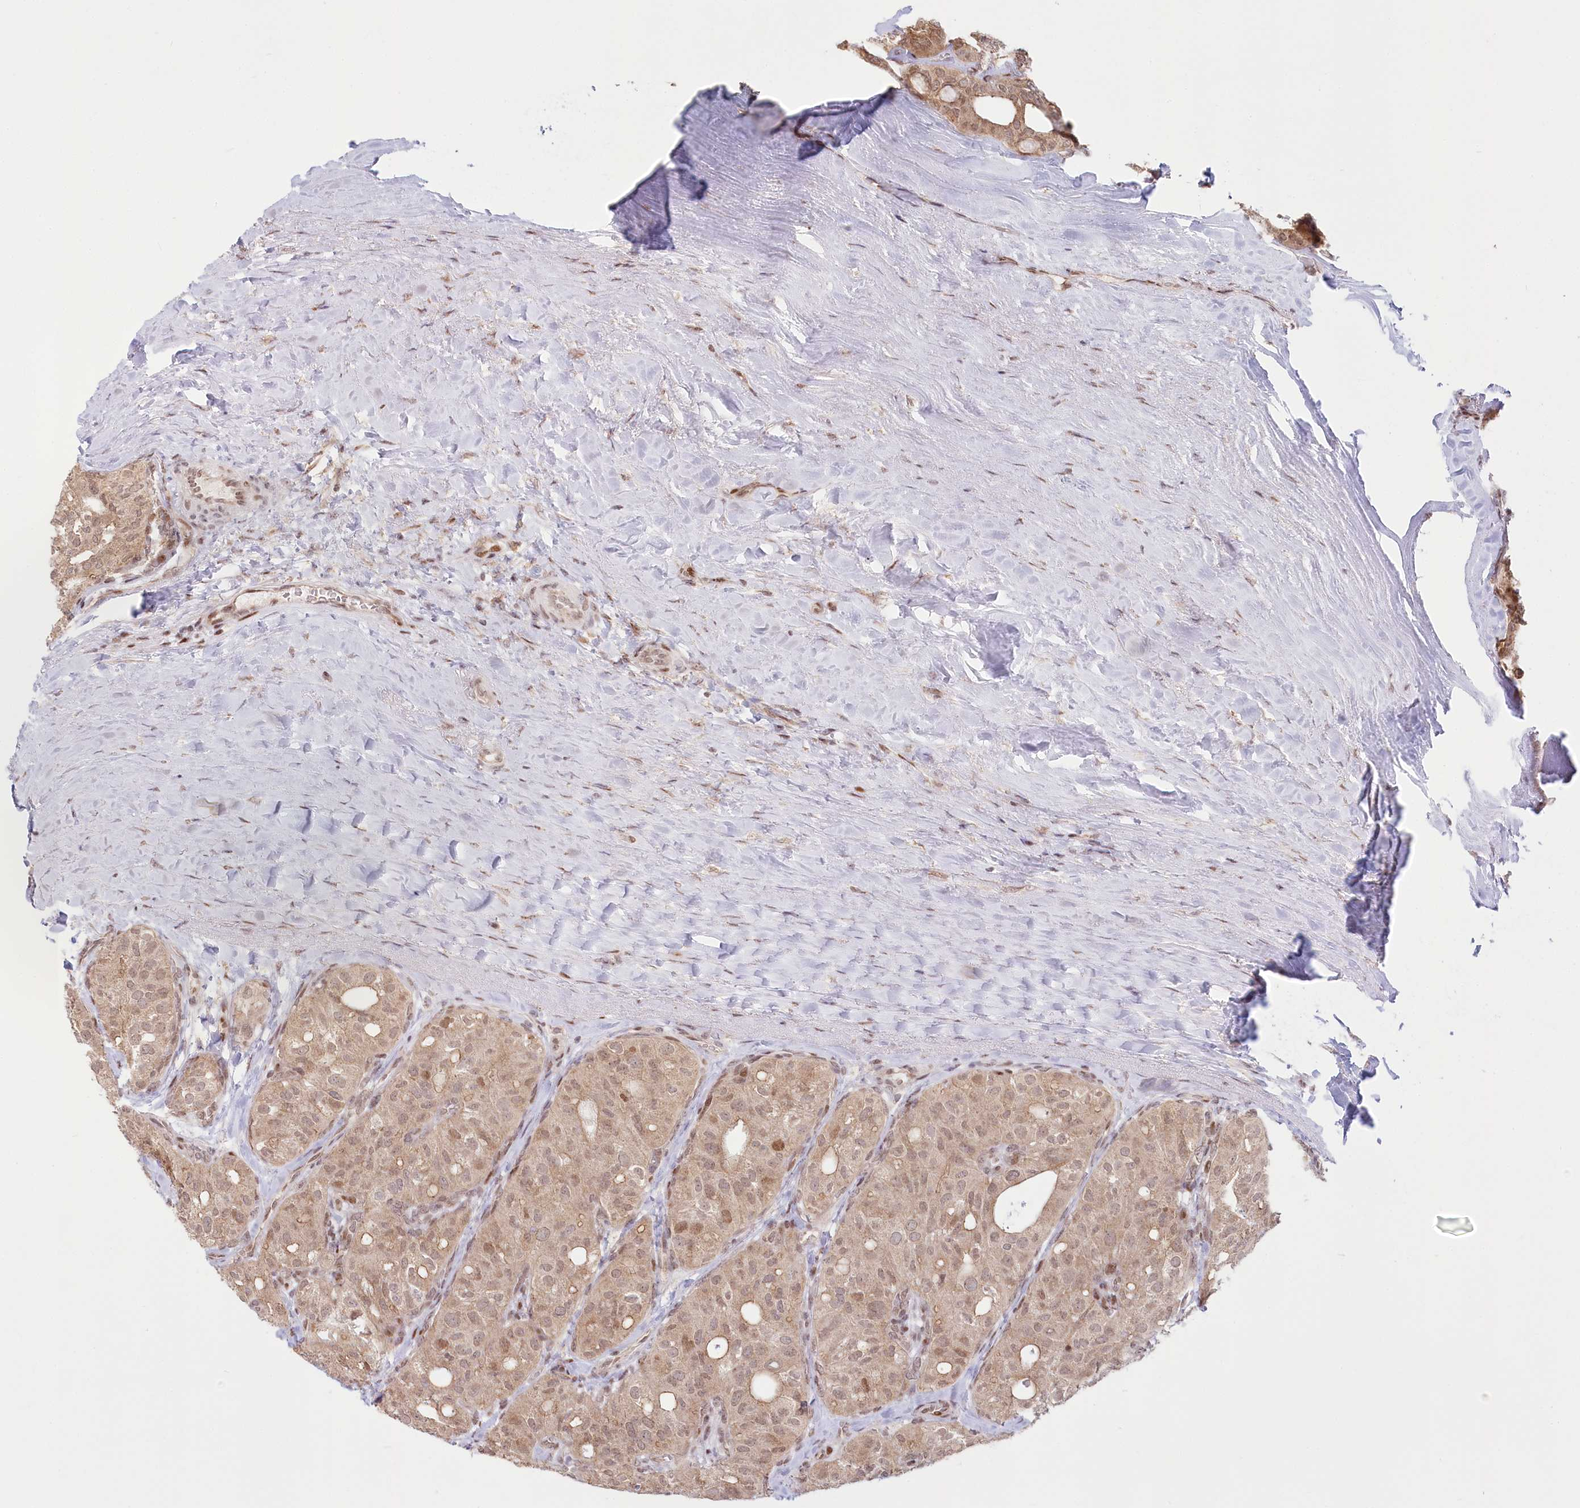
{"staining": {"intensity": "moderate", "quantity": ">75%", "location": "cytoplasmic/membranous,nuclear"}, "tissue": "thyroid cancer", "cell_type": "Tumor cells", "image_type": "cancer", "snomed": [{"axis": "morphology", "description": "Follicular adenoma carcinoma, NOS"}, {"axis": "topography", "description": "Thyroid gland"}], "caption": "Moderate cytoplasmic/membranous and nuclear protein positivity is present in about >75% of tumor cells in follicular adenoma carcinoma (thyroid).", "gene": "PYURF", "patient": {"sex": "male", "age": 75}}